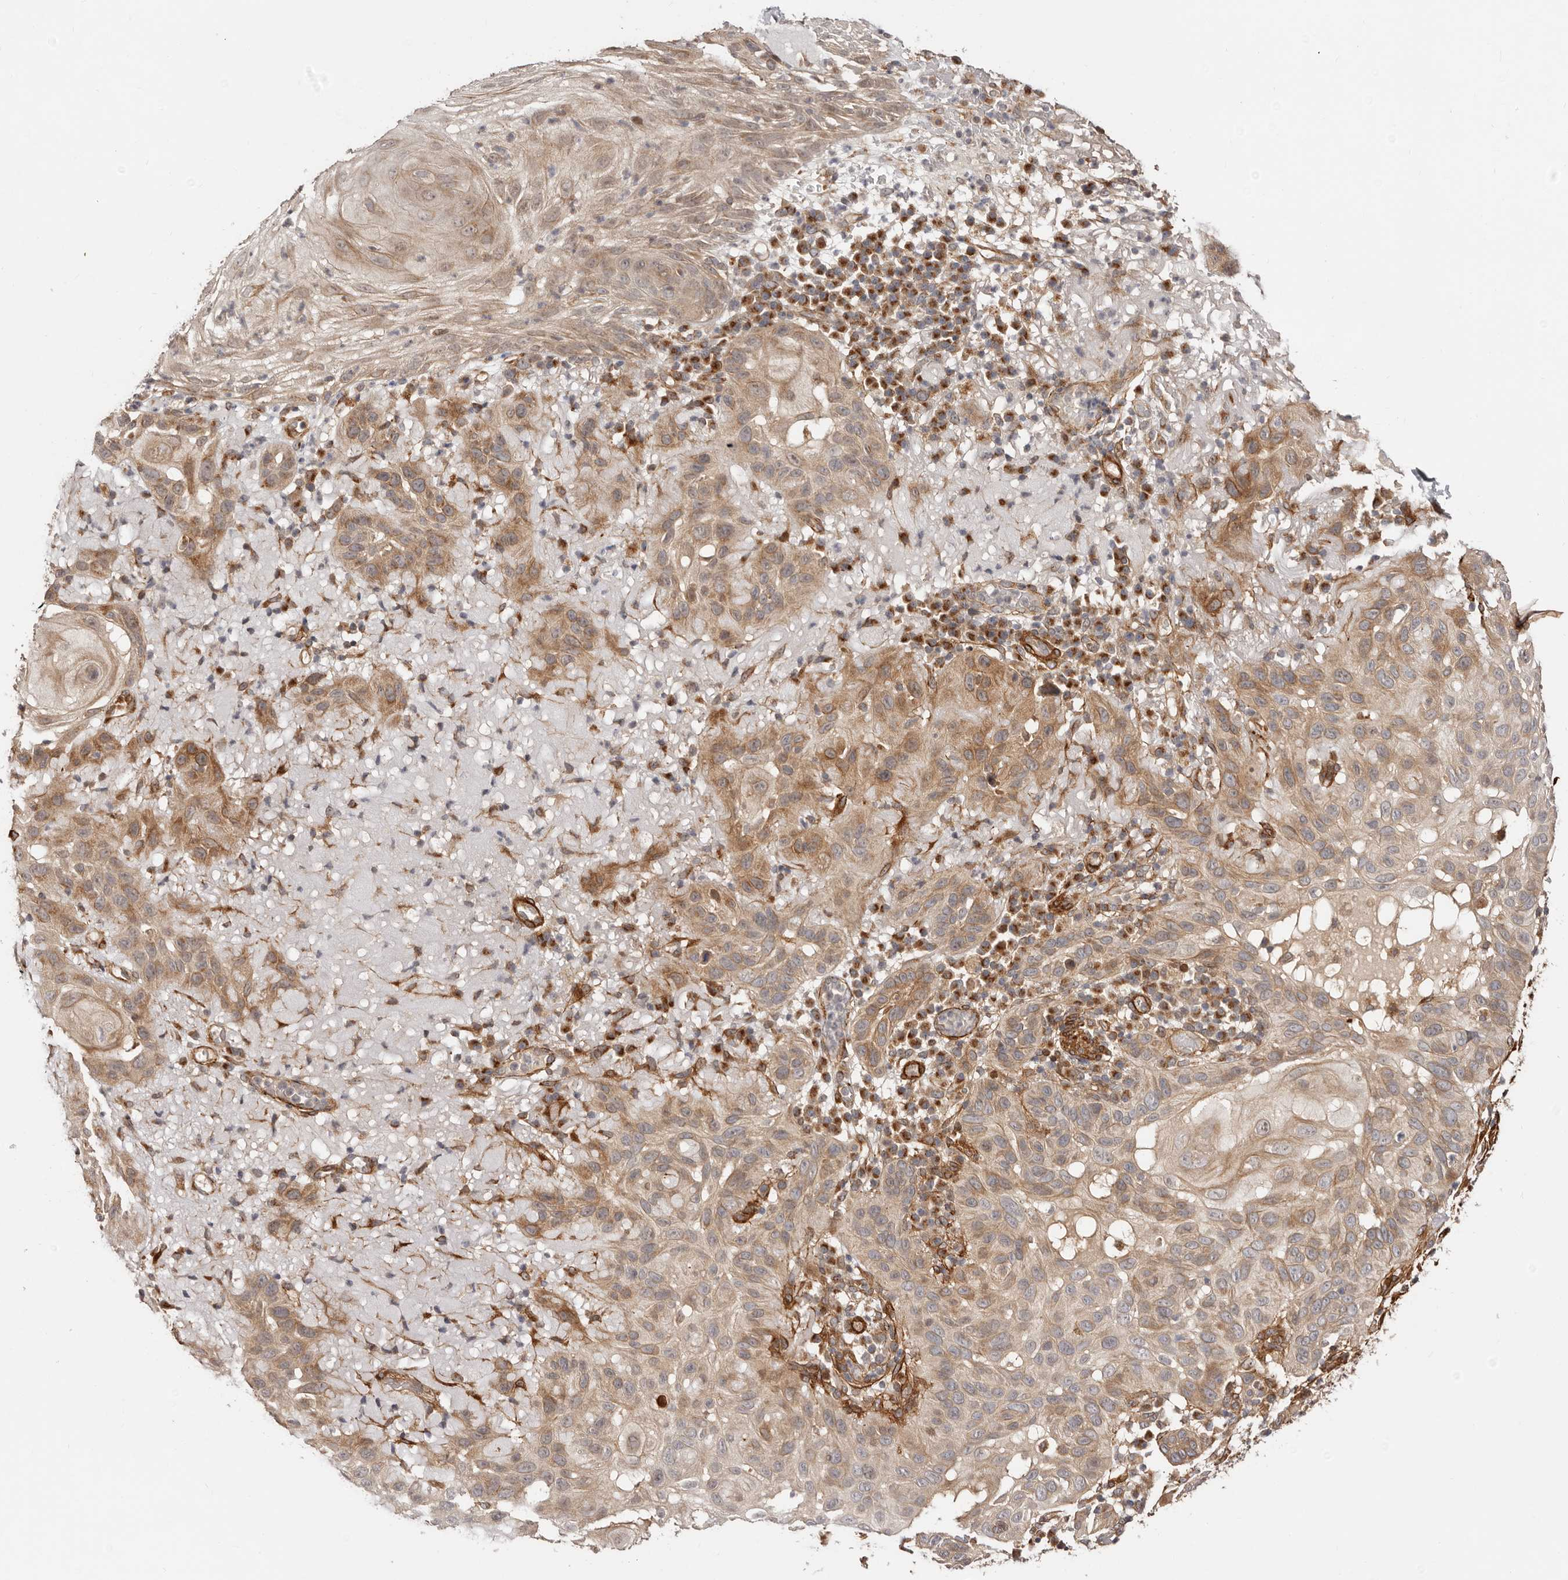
{"staining": {"intensity": "moderate", "quantity": ">75%", "location": "cytoplasmic/membranous"}, "tissue": "skin cancer", "cell_type": "Tumor cells", "image_type": "cancer", "snomed": [{"axis": "morphology", "description": "Normal tissue, NOS"}, {"axis": "morphology", "description": "Squamous cell carcinoma, NOS"}, {"axis": "topography", "description": "Skin"}], "caption": "Protein expression analysis of skin cancer displays moderate cytoplasmic/membranous expression in about >75% of tumor cells.", "gene": "MICAL2", "patient": {"sex": "female", "age": 96}}